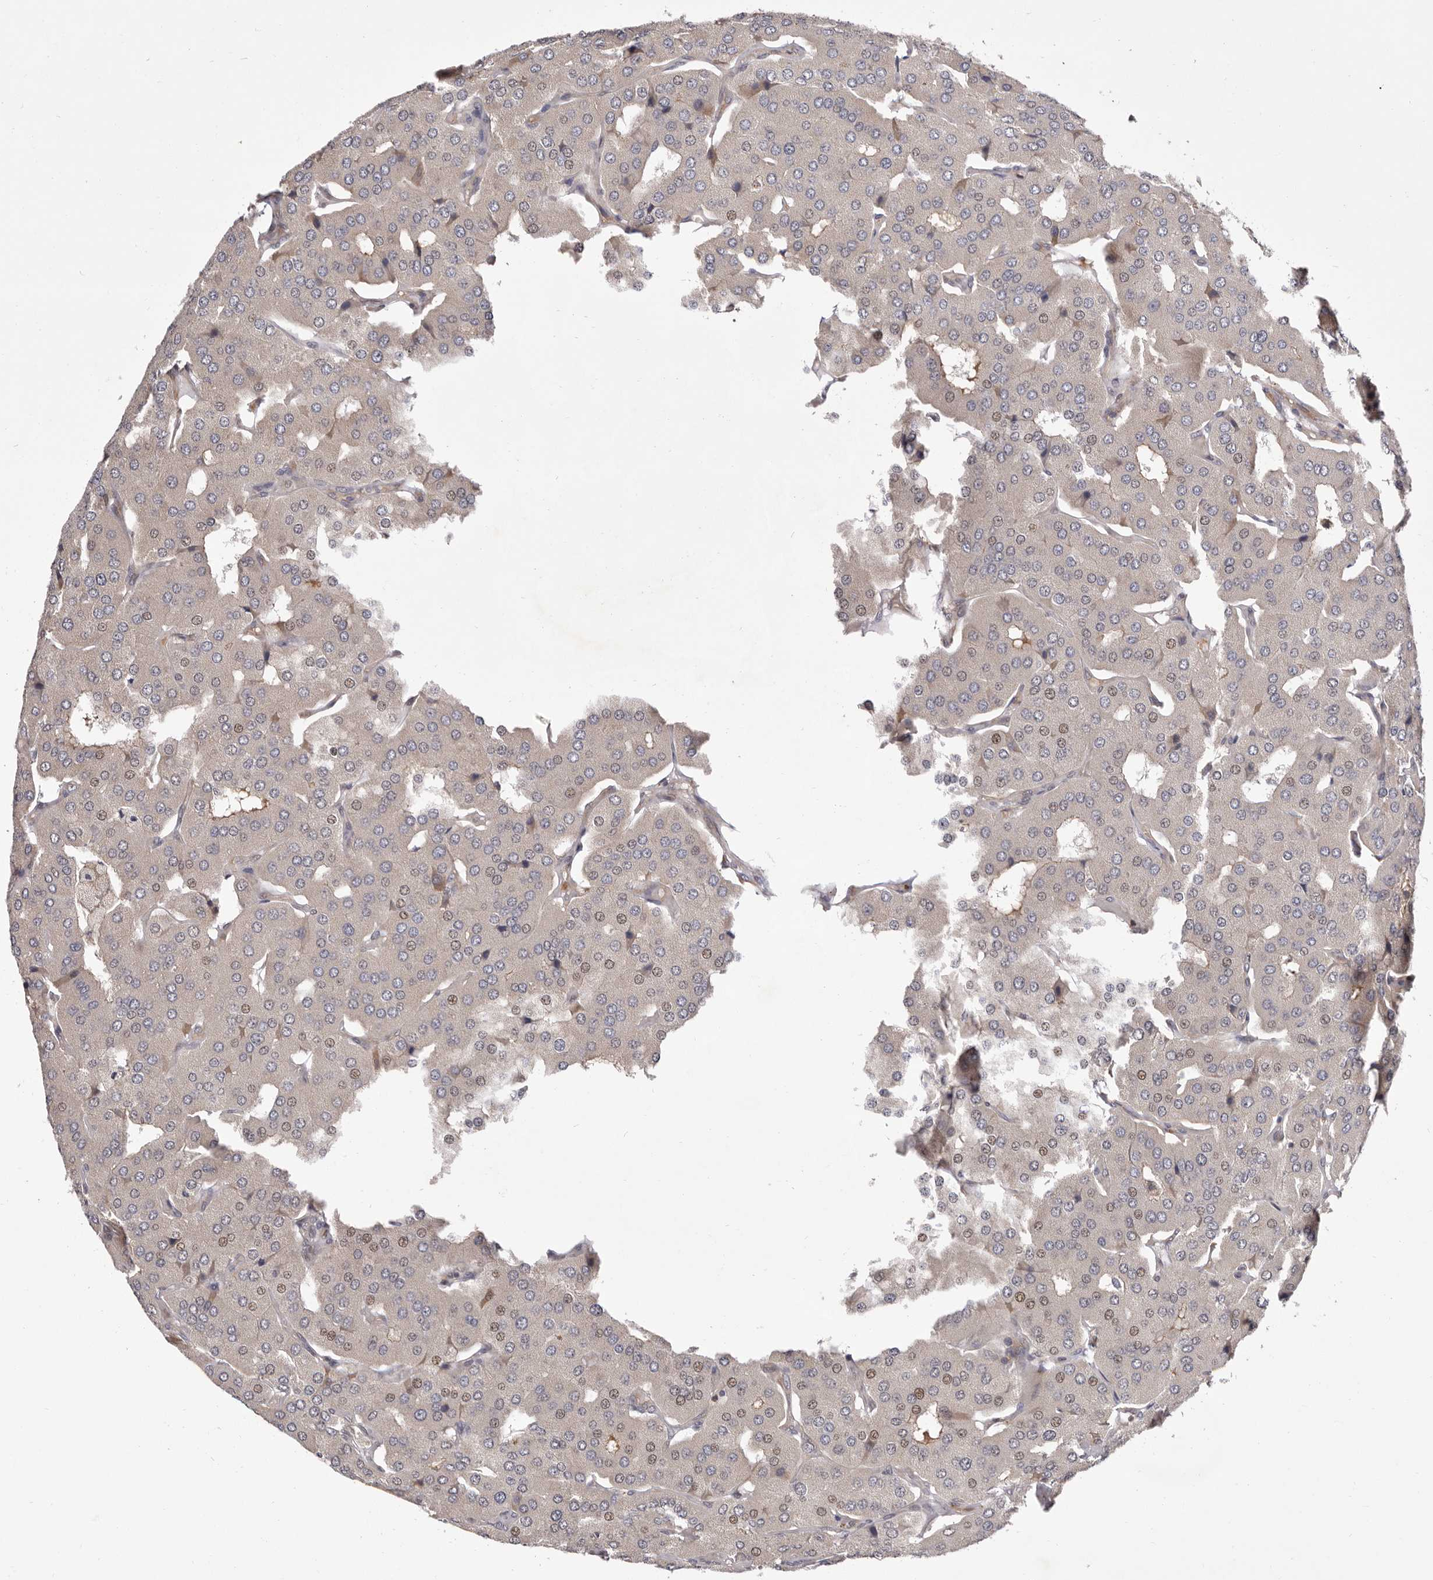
{"staining": {"intensity": "weak", "quantity": "<25%", "location": "nuclear"}, "tissue": "parathyroid gland", "cell_type": "Glandular cells", "image_type": "normal", "snomed": [{"axis": "morphology", "description": "Normal tissue, NOS"}, {"axis": "morphology", "description": "Adenoma, NOS"}, {"axis": "topography", "description": "Parathyroid gland"}], "caption": "Immunohistochemistry of normal human parathyroid gland exhibits no expression in glandular cells.", "gene": "GLRX3", "patient": {"sex": "female", "age": 86}}